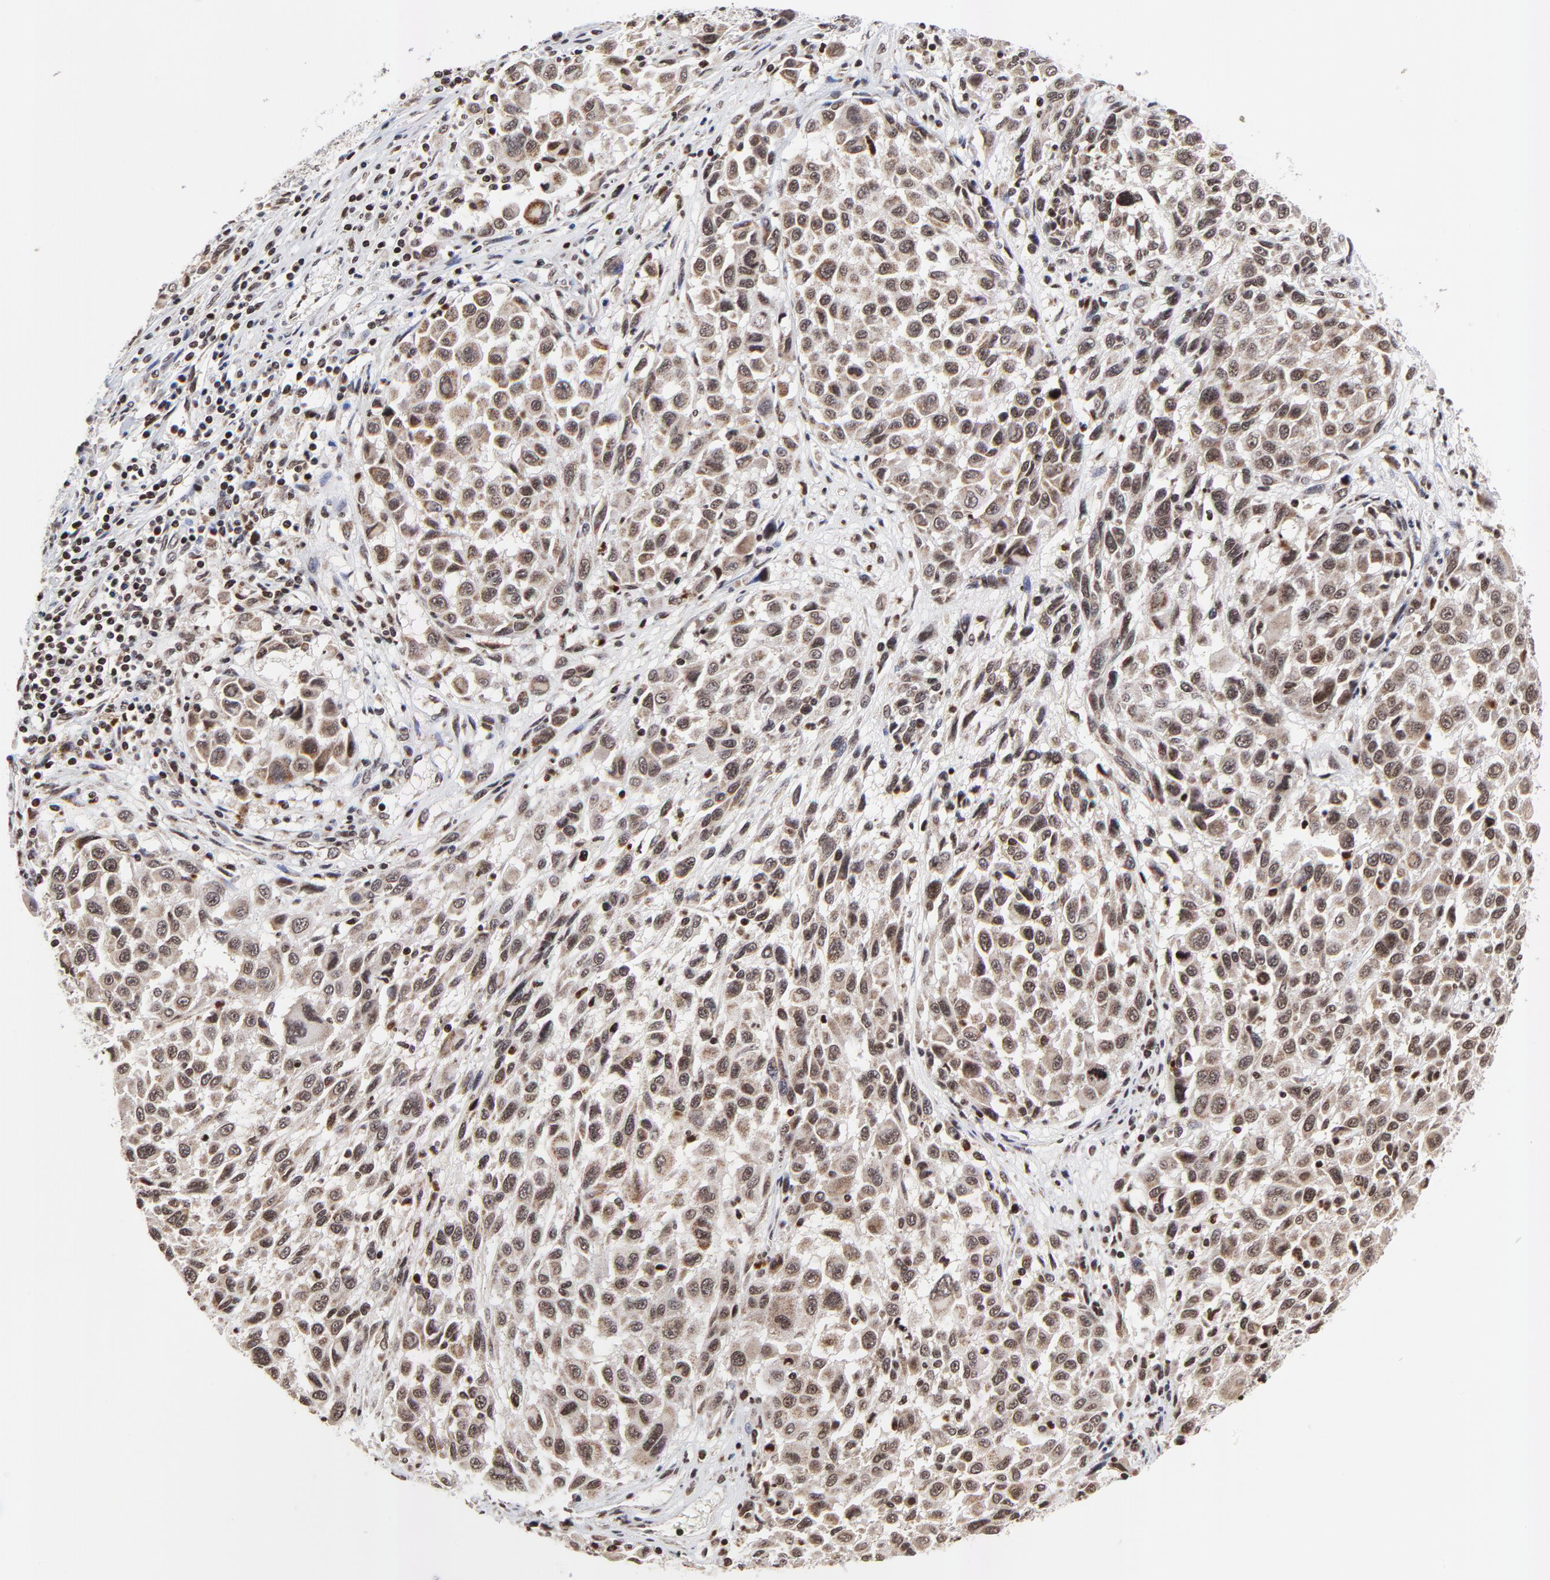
{"staining": {"intensity": "moderate", "quantity": ">75%", "location": "cytoplasmic/membranous,nuclear"}, "tissue": "melanoma", "cell_type": "Tumor cells", "image_type": "cancer", "snomed": [{"axis": "morphology", "description": "Malignant melanoma, Metastatic site"}, {"axis": "topography", "description": "Lymph node"}], "caption": "Melanoma was stained to show a protein in brown. There is medium levels of moderate cytoplasmic/membranous and nuclear expression in about >75% of tumor cells.", "gene": "ZNF777", "patient": {"sex": "male", "age": 61}}